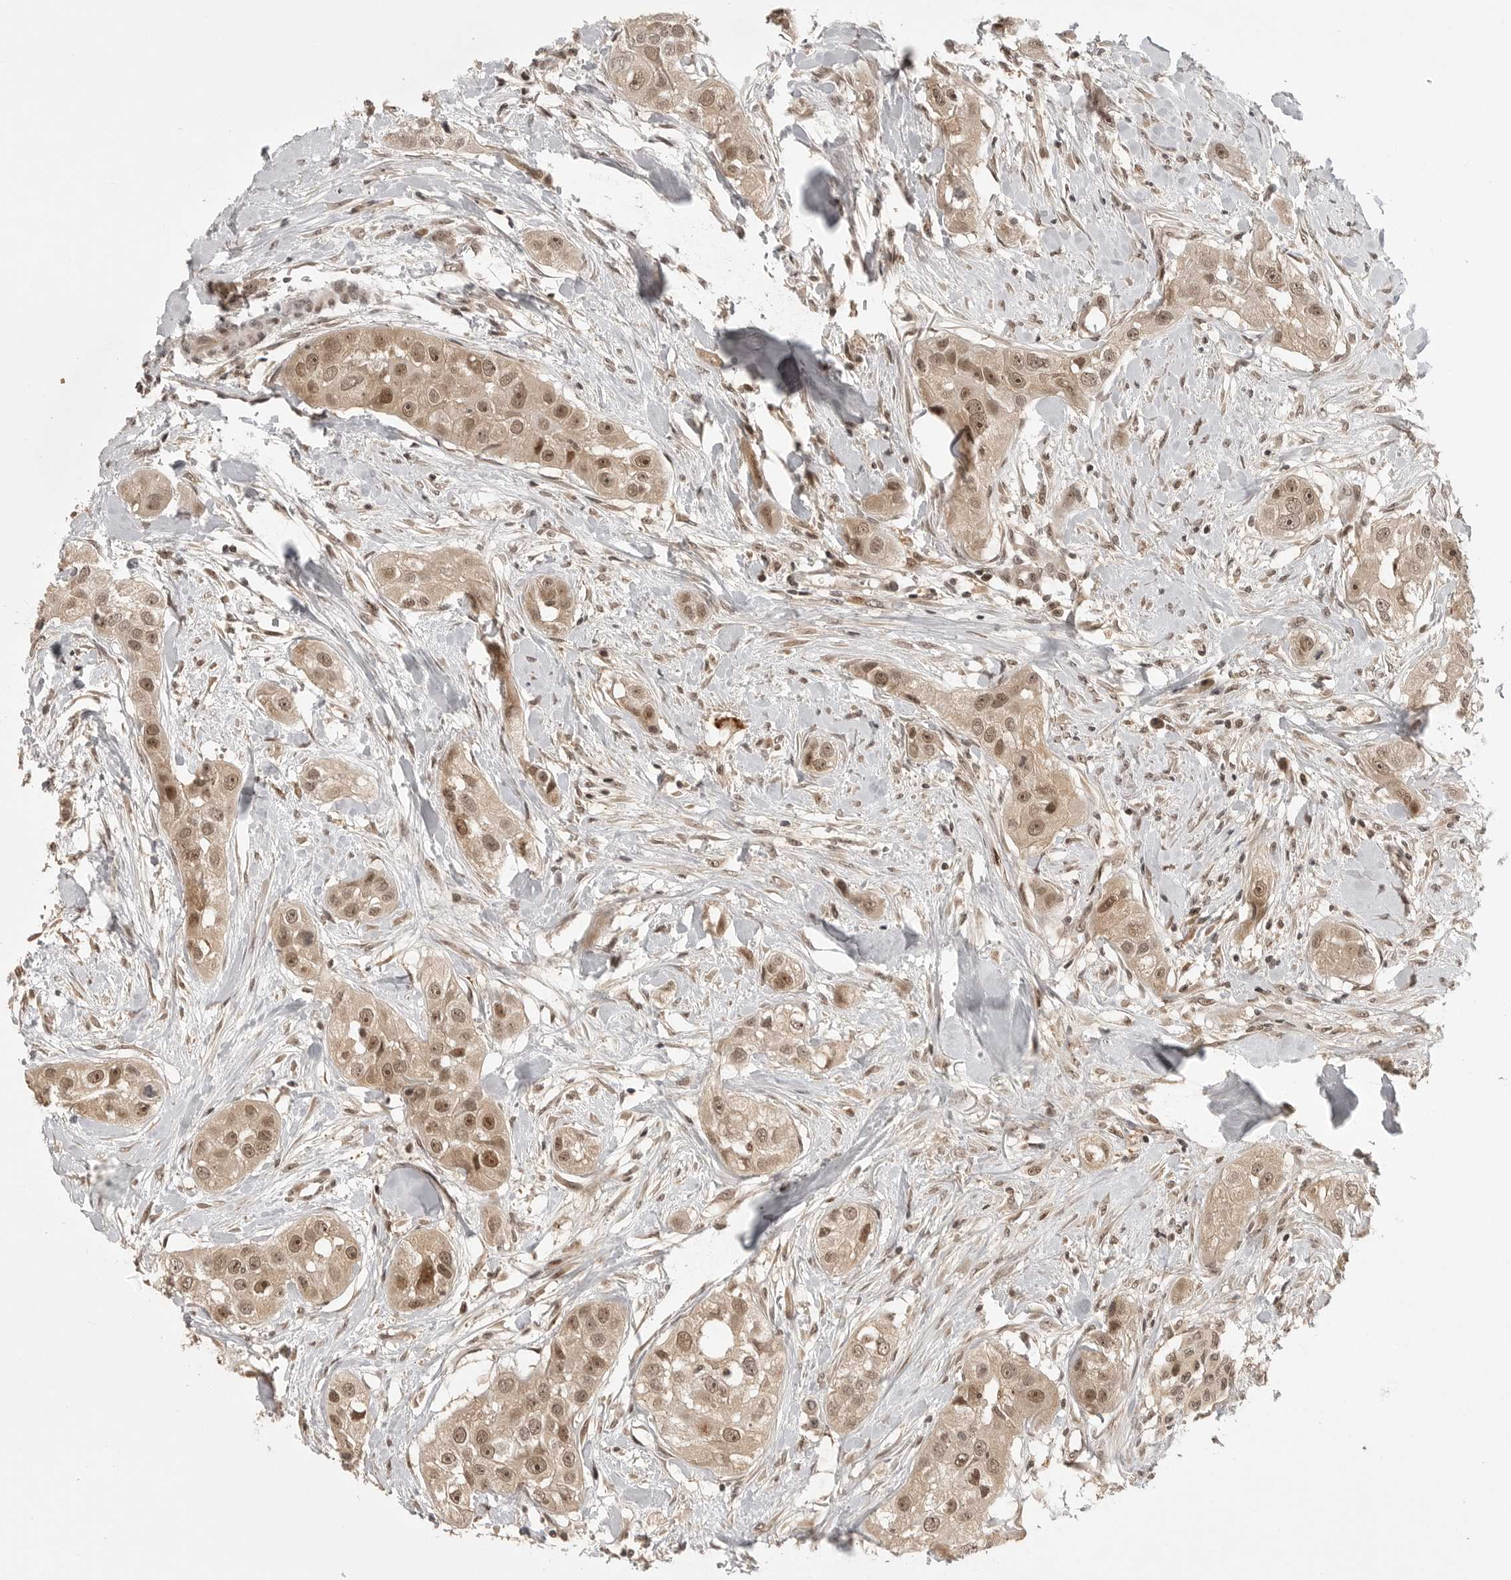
{"staining": {"intensity": "moderate", "quantity": ">75%", "location": "cytoplasmic/membranous,nuclear"}, "tissue": "head and neck cancer", "cell_type": "Tumor cells", "image_type": "cancer", "snomed": [{"axis": "morphology", "description": "Normal tissue, NOS"}, {"axis": "morphology", "description": "Squamous cell carcinoma, NOS"}, {"axis": "topography", "description": "Skeletal muscle"}, {"axis": "topography", "description": "Head-Neck"}], "caption": "This is a micrograph of IHC staining of head and neck squamous cell carcinoma, which shows moderate positivity in the cytoplasmic/membranous and nuclear of tumor cells.", "gene": "PEG3", "patient": {"sex": "male", "age": 51}}